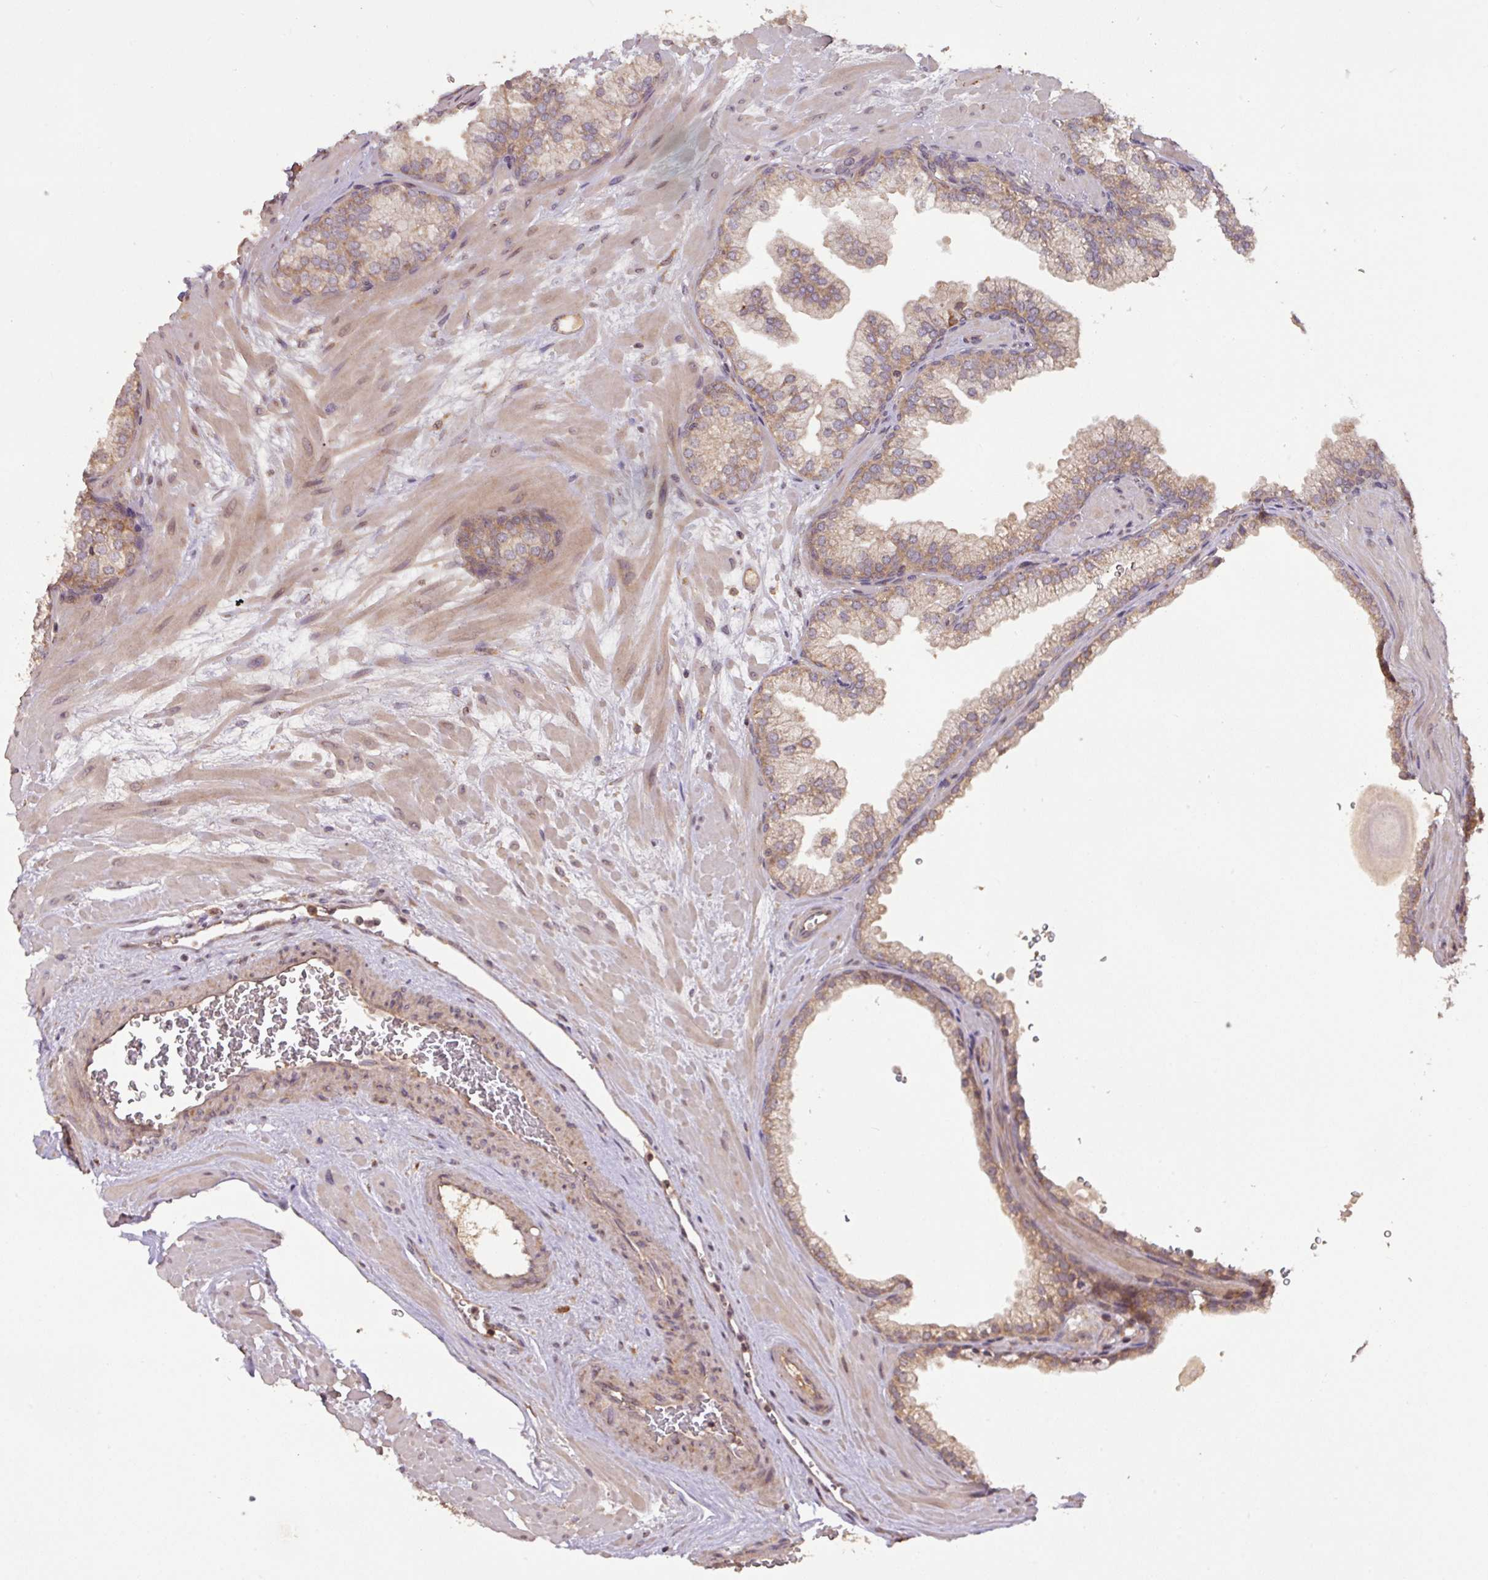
{"staining": {"intensity": "moderate", "quantity": ">75%", "location": "cytoplasmic/membranous"}, "tissue": "prostate", "cell_type": "Glandular cells", "image_type": "normal", "snomed": [{"axis": "morphology", "description": "Normal tissue, NOS"}, {"axis": "topography", "description": "Prostate"}, {"axis": "topography", "description": "Peripheral nerve tissue"}], "caption": "A high-resolution histopathology image shows immunohistochemistry staining of unremarkable prostate, which demonstrates moderate cytoplasmic/membranous staining in about >75% of glandular cells. (DAB IHC with brightfield microscopy, high magnification).", "gene": "MRRF", "patient": {"sex": "male", "age": 61}}